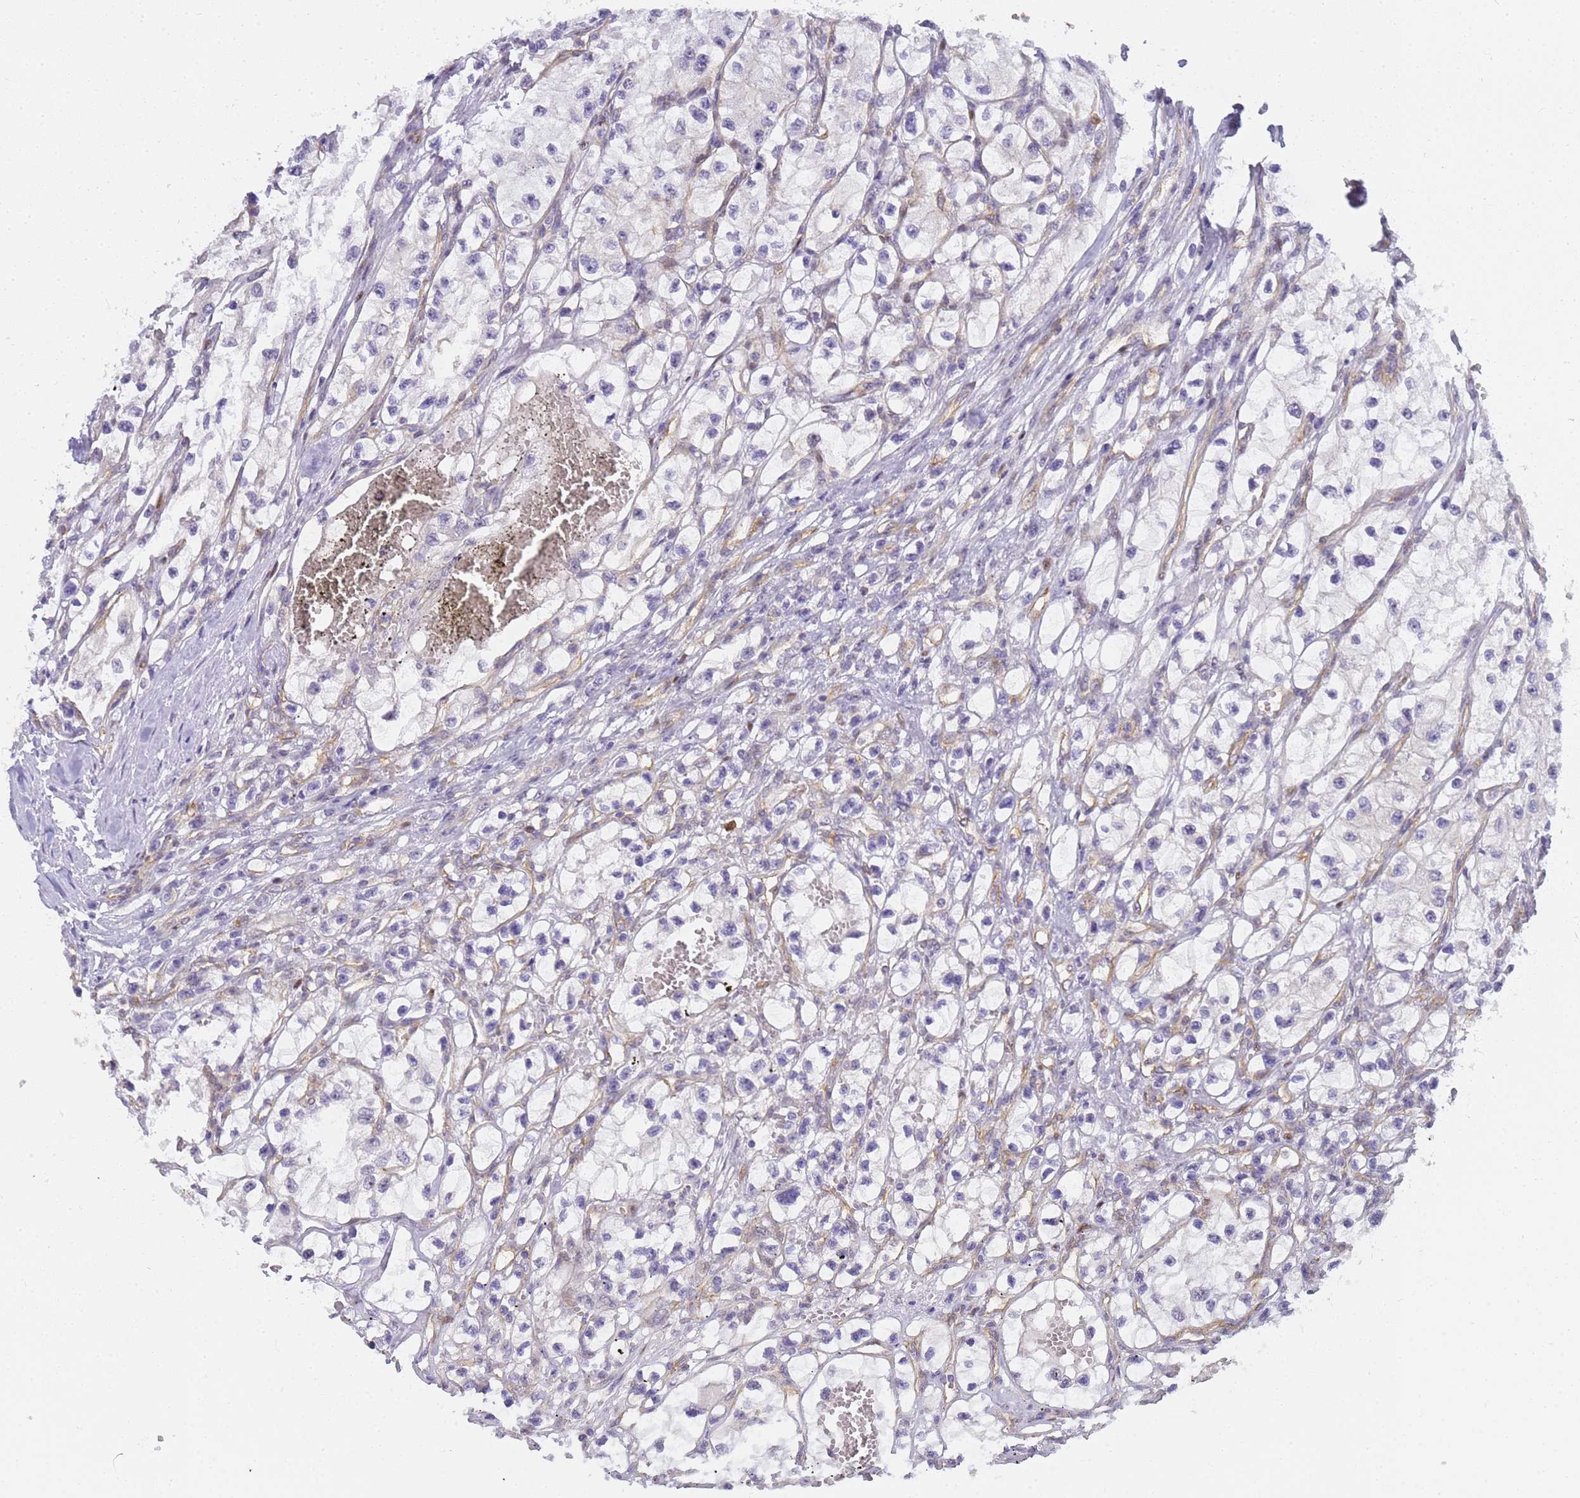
{"staining": {"intensity": "negative", "quantity": "none", "location": "none"}, "tissue": "renal cancer", "cell_type": "Tumor cells", "image_type": "cancer", "snomed": [{"axis": "morphology", "description": "Adenocarcinoma, NOS"}, {"axis": "topography", "description": "Kidney"}], "caption": "Immunohistochemical staining of renal cancer (adenocarcinoma) exhibits no significant positivity in tumor cells.", "gene": "GON4L", "patient": {"sex": "female", "age": 57}}